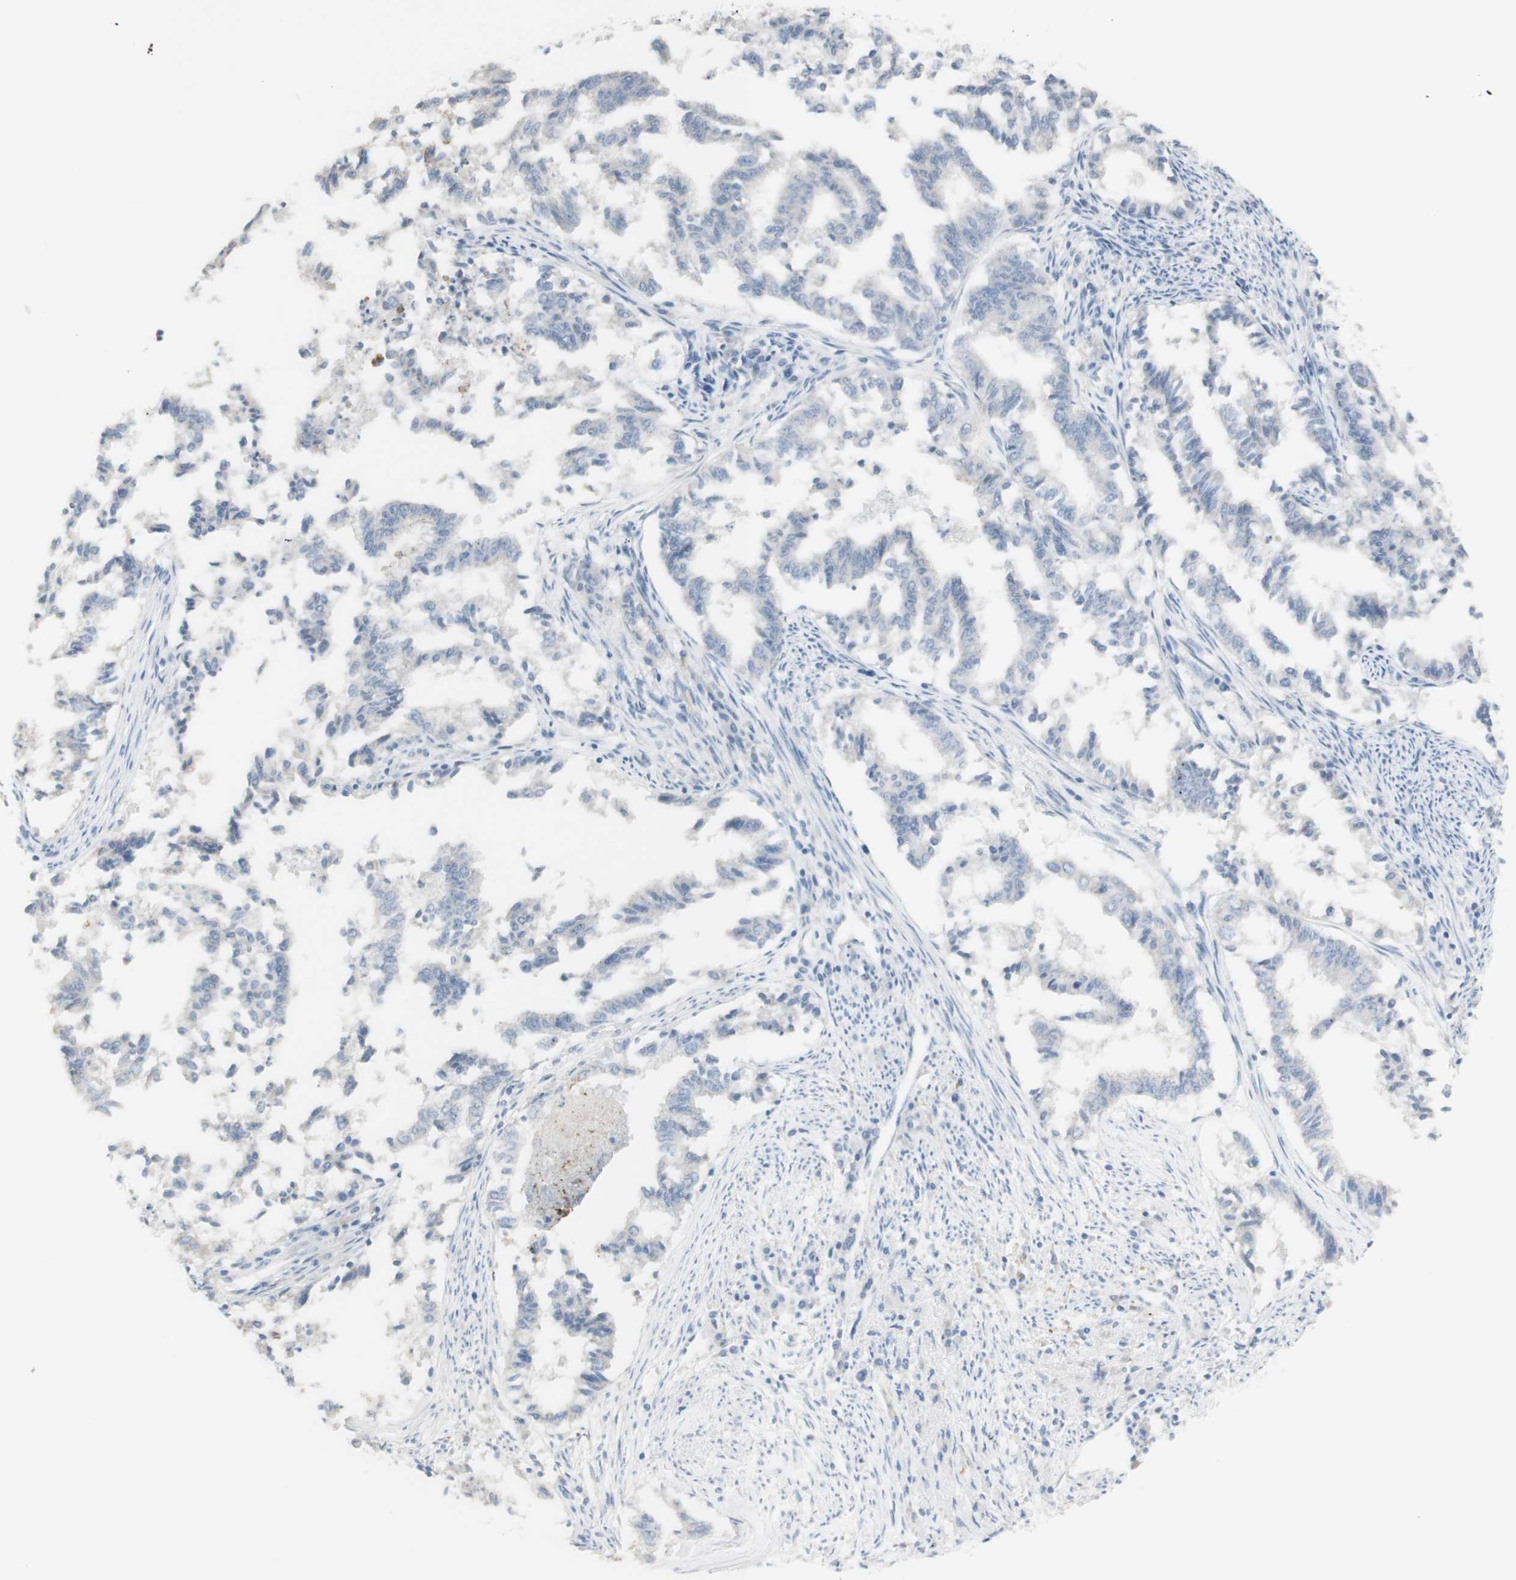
{"staining": {"intensity": "negative", "quantity": "none", "location": "none"}, "tissue": "endometrial cancer", "cell_type": "Tumor cells", "image_type": "cancer", "snomed": [{"axis": "morphology", "description": "Necrosis, NOS"}, {"axis": "morphology", "description": "Adenocarcinoma, NOS"}, {"axis": "topography", "description": "Endometrium"}], "caption": "The image shows no staining of tumor cells in endometrial cancer. (Stains: DAB IHC with hematoxylin counter stain, Microscopy: brightfield microscopy at high magnification).", "gene": "ART3", "patient": {"sex": "female", "age": 79}}